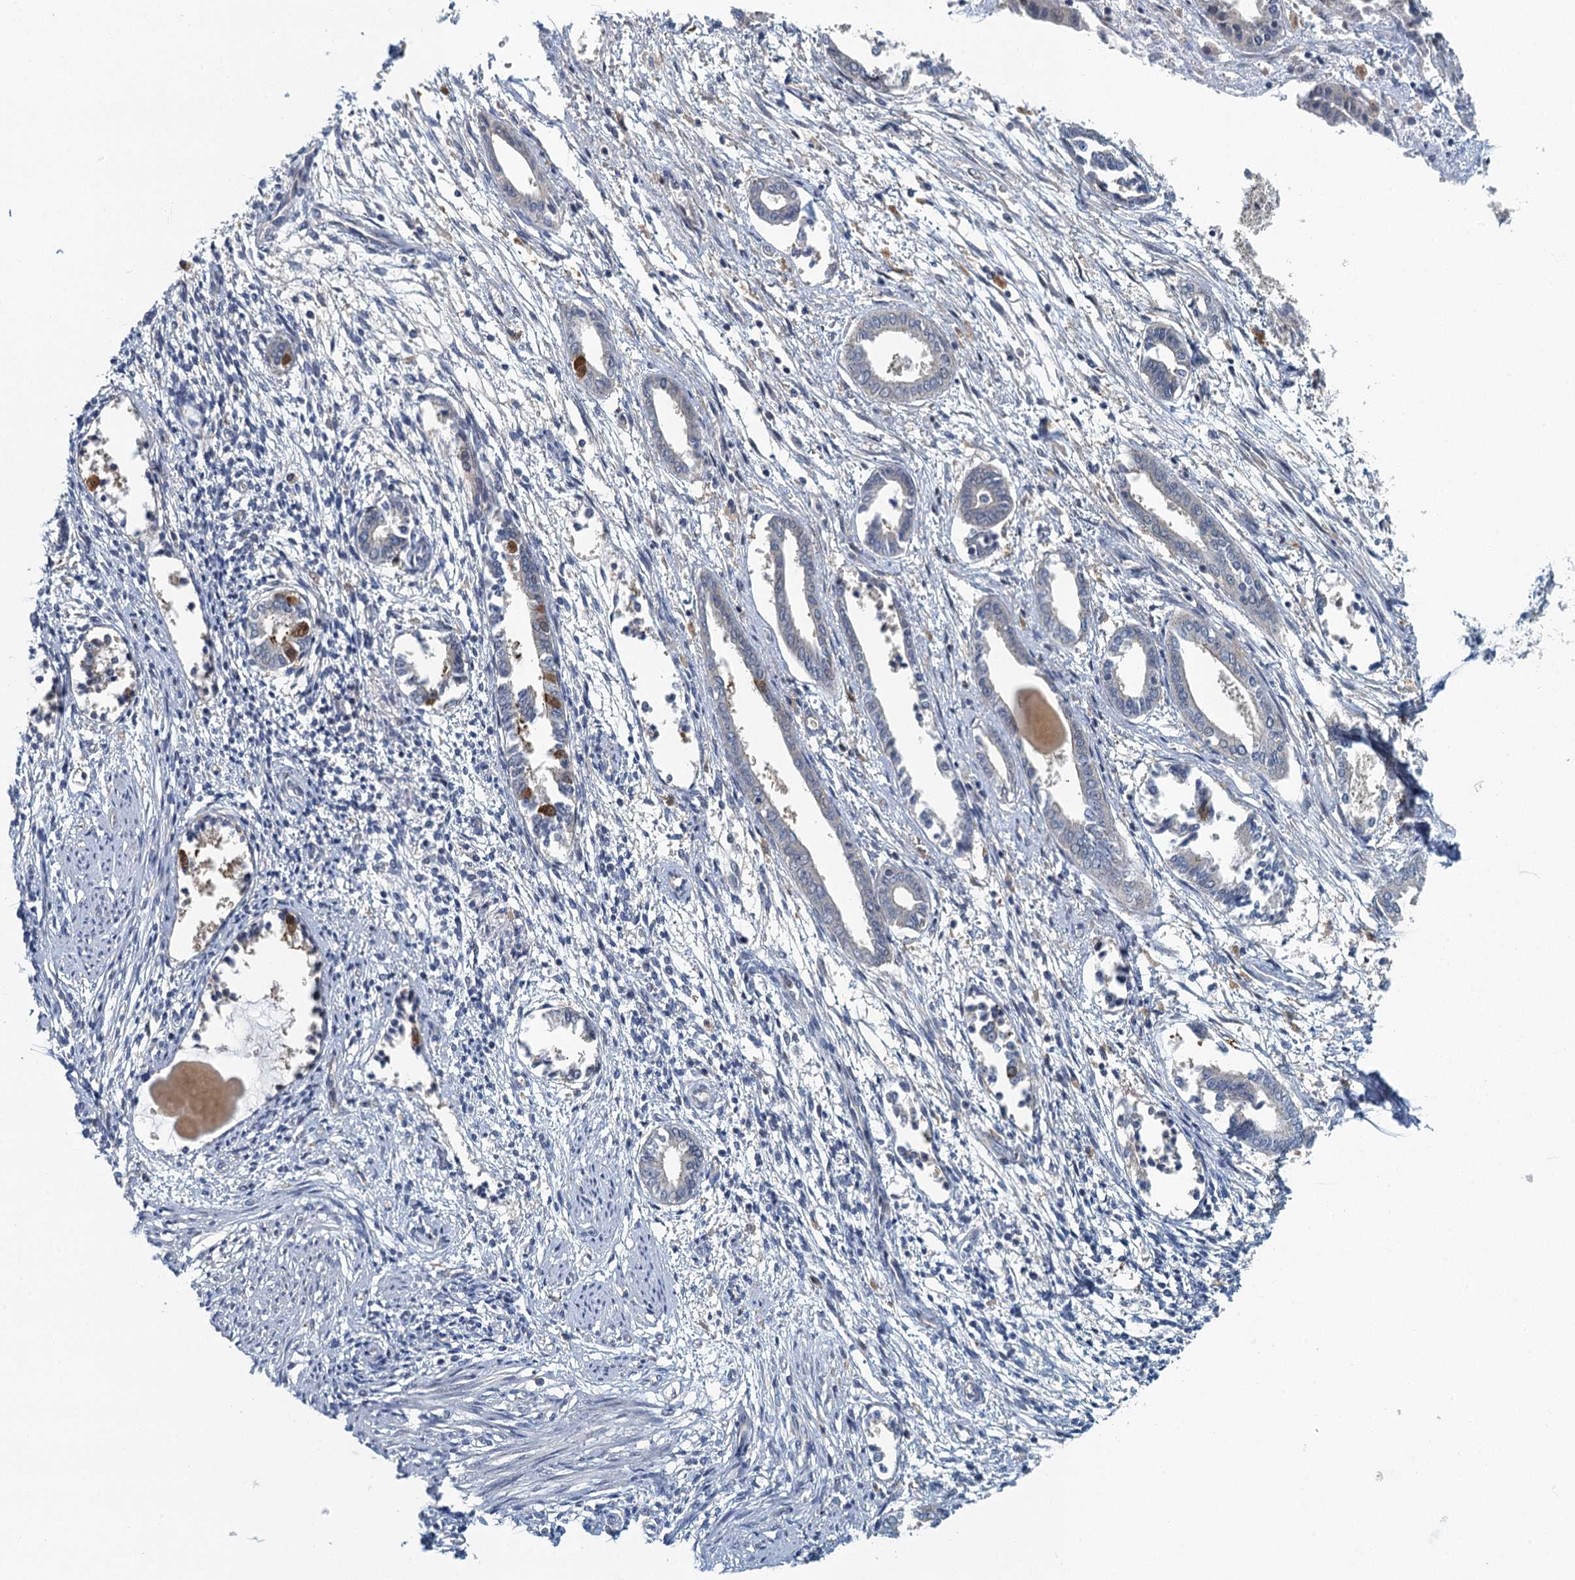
{"staining": {"intensity": "negative", "quantity": "none", "location": "none"}, "tissue": "endometrium", "cell_type": "Cells in endometrial stroma", "image_type": "normal", "snomed": [{"axis": "morphology", "description": "Normal tissue, NOS"}, {"axis": "topography", "description": "Endometrium"}], "caption": "This is an immunohistochemistry image of unremarkable human endometrium. There is no staining in cells in endometrial stroma.", "gene": "NCKAP1L", "patient": {"sex": "female", "age": 56}}